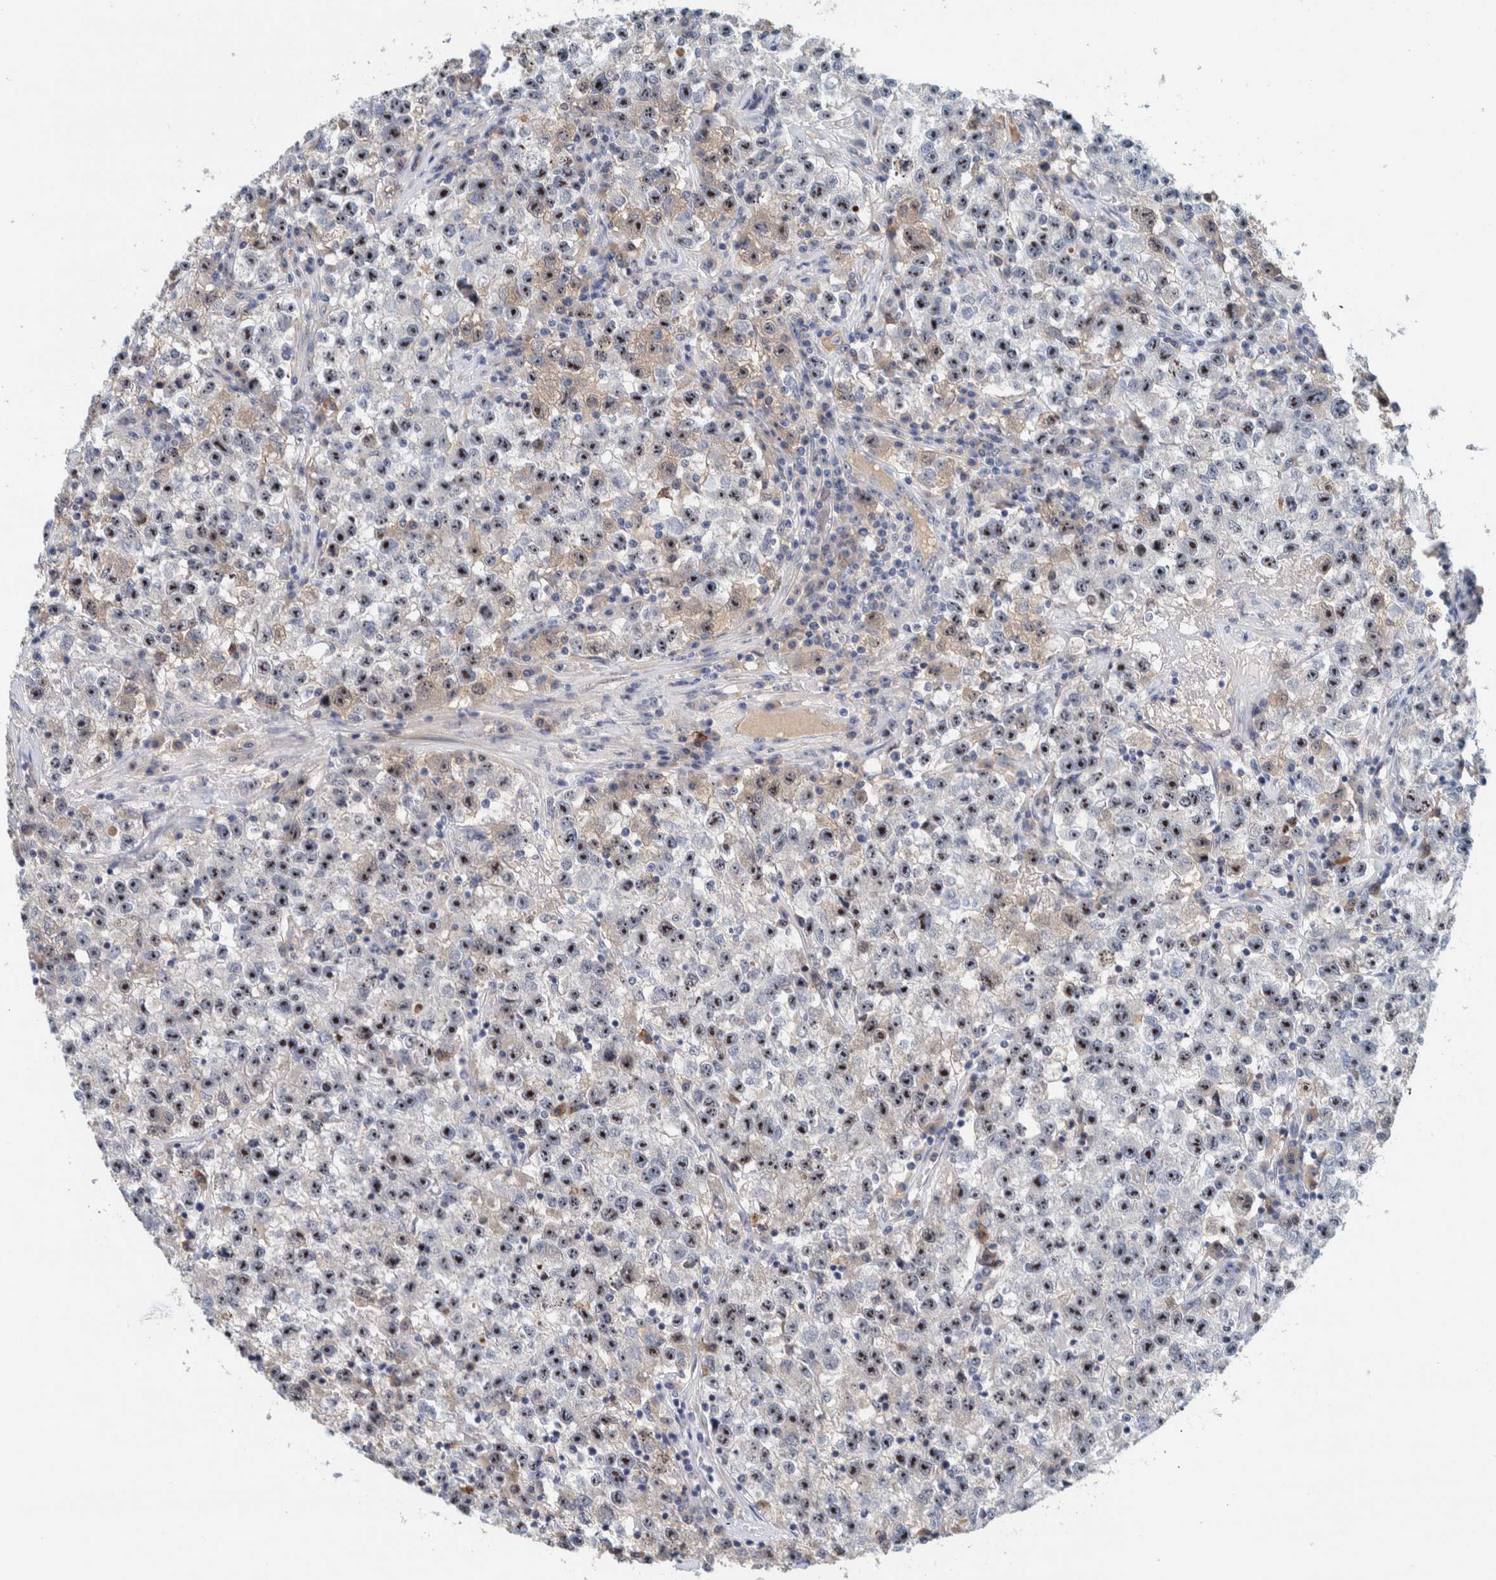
{"staining": {"intensity": "strong", "quantity": ">75%", "location": "nuclear"}, "tissue": "testis cancer", "cell_type": "Tumor cells", "image_type": "cancer", "snomed": [{"axis": "morphology", "description": "Seminoma, NOS"}, {"axis": "topography", "description": "Testis"}], "caption": "The histopathology image displays a brown stain indicating the presence of a protein in the nuclear of tumor cells in testis cancer (seminoma). (Brightfield microscopy of DAB IHC at high magnification).", "gene": "NOL11", "patient": {"sex": "male", "age": 22}}